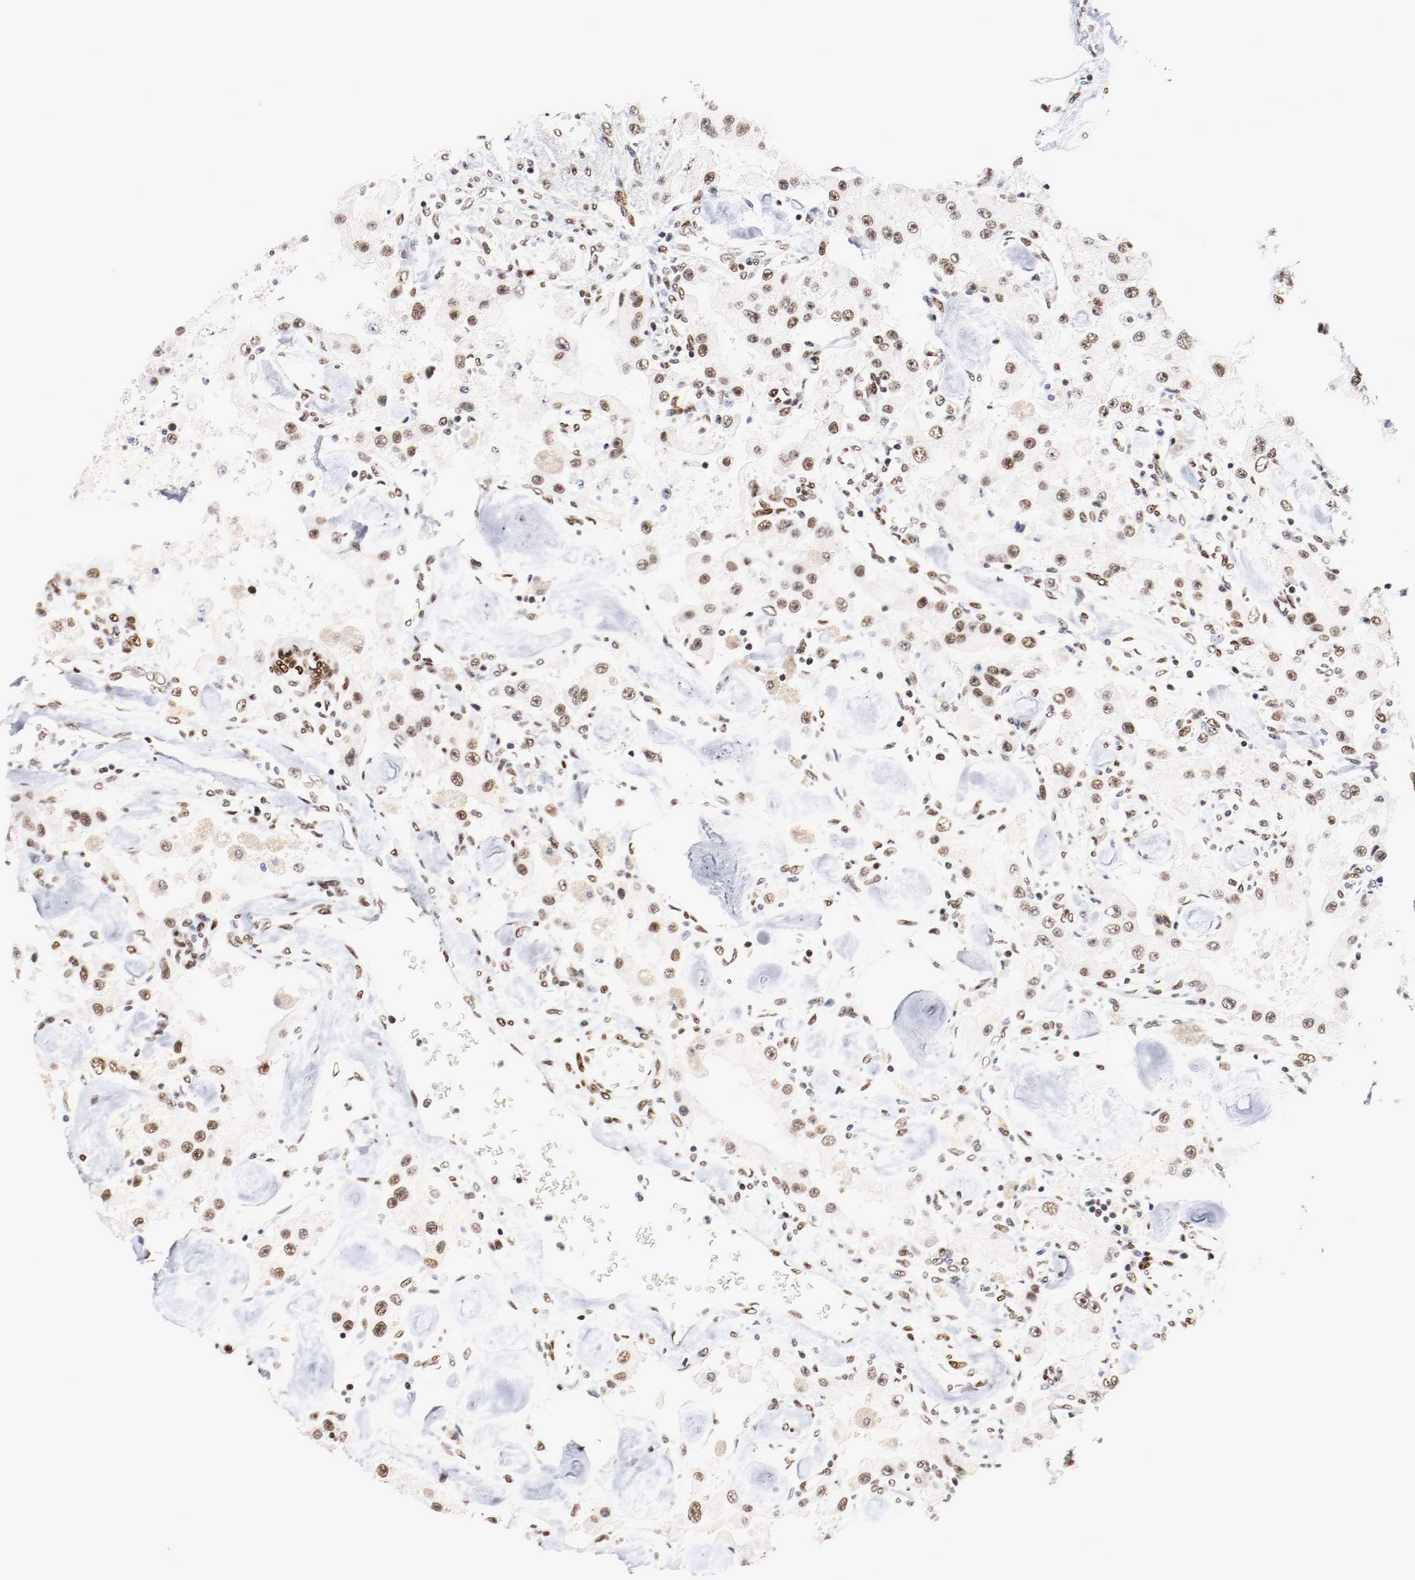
{"staining": {"intensity": "moderate", "quantity": ">75%", "location": "nuclear"}, "tissue": "carcinoid", "cell_type": "Tumor cells", "image_type": "cancer", "snomed": [{"axis": "morphology", "description": "Carcinoid, malignant, NOS"}, {"axis": "topography", "description": "Pancreas"}], "caption": "Carcinoid stained with a protein marker exhibits moderate staining in tumor cells.", "gene": "MEF2D", "patient": {"sex": "male", "age": 41}}